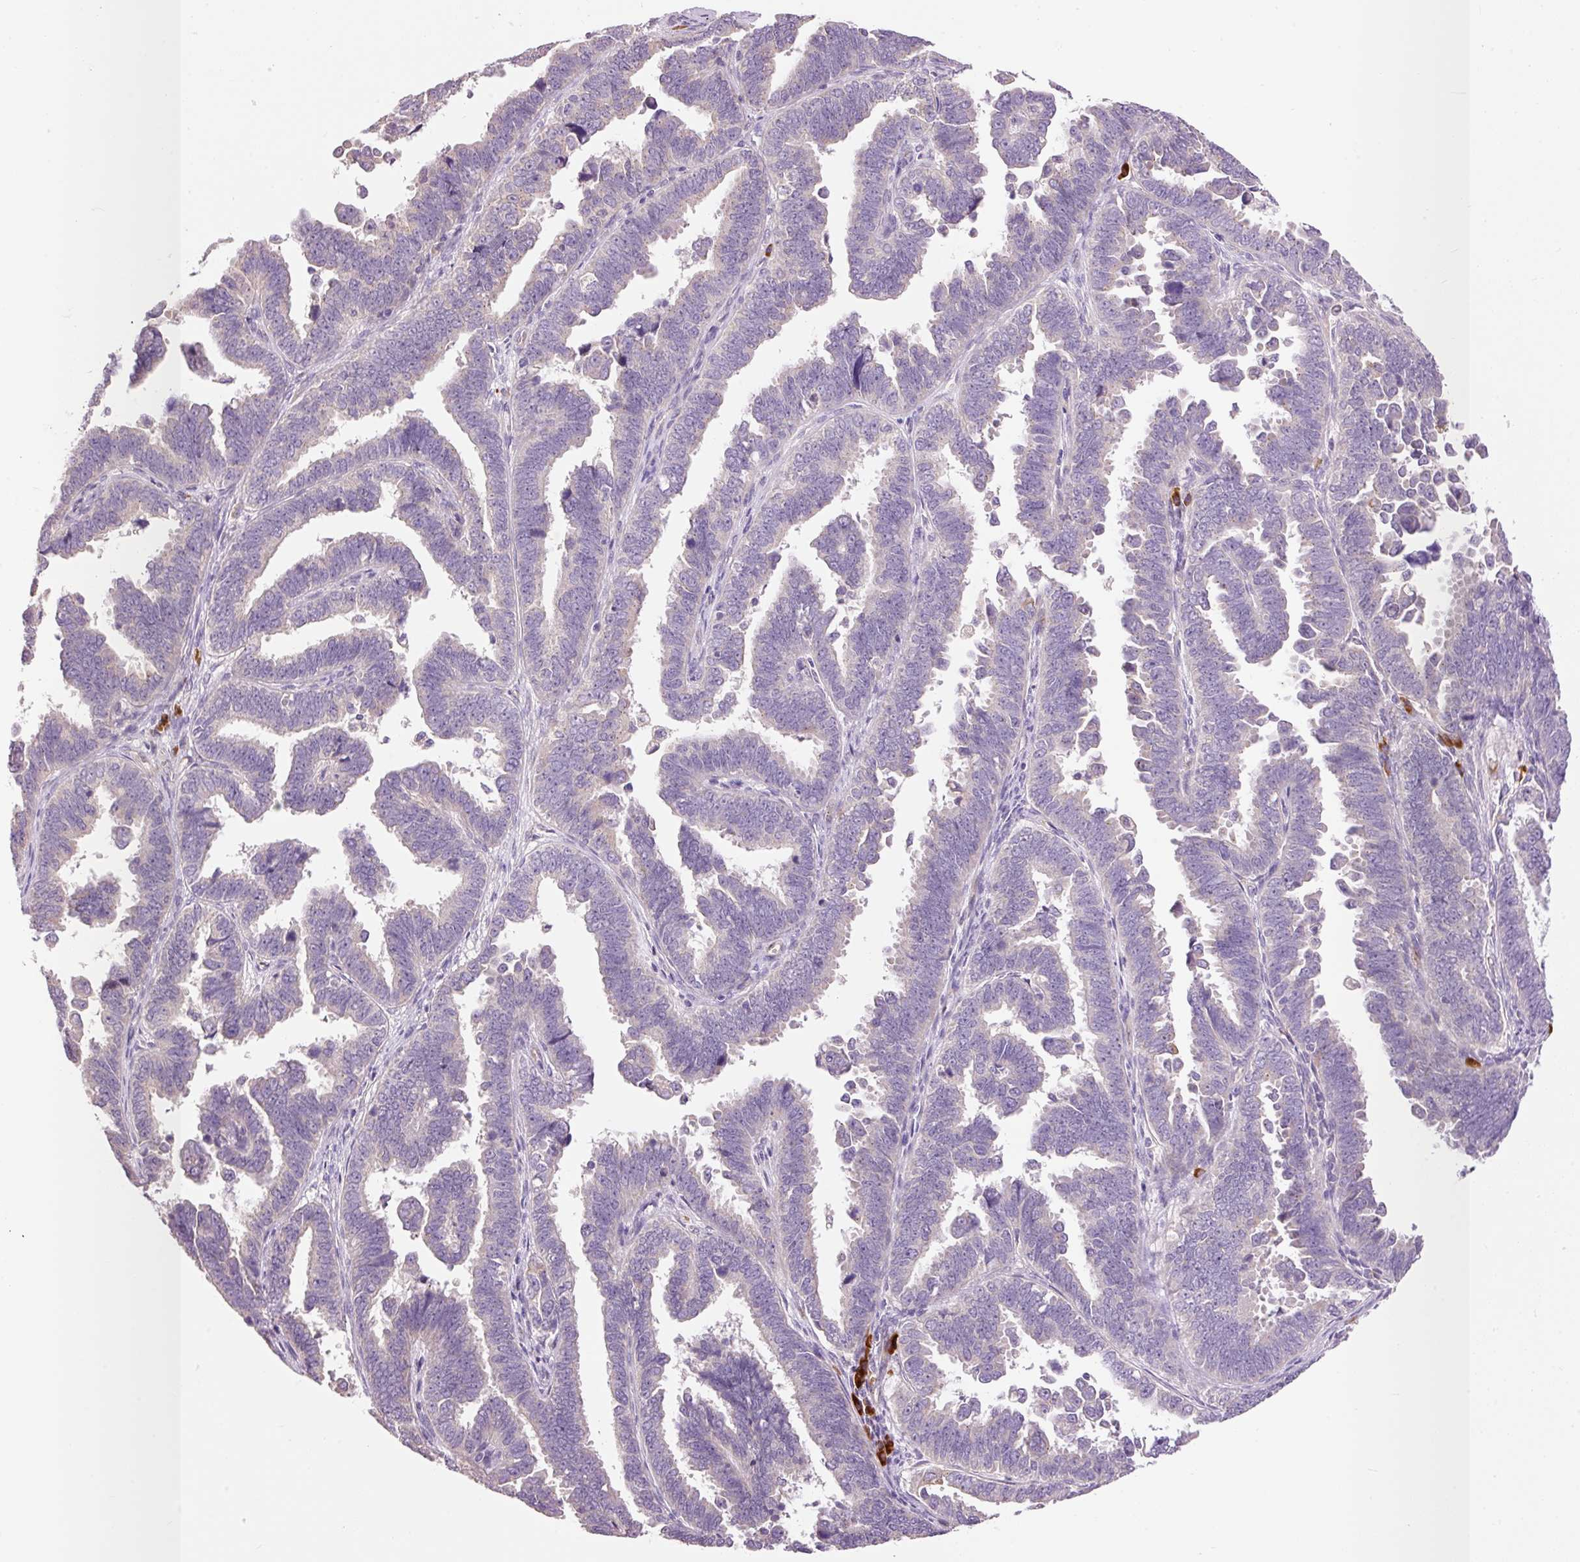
{"staining": {"intensity": "negative", "quantity": "none", "location": "none"}, "tissue": "endometrial cancer", "cell_type": "Tumor cells", "image_type": "cancer", "snomed": [{"axis": "morphology", "description": "Adenocarcinoma, NOS"}, {"axis": "topography", "description": "Endometrium"}], "caption": "Immunohistochemistry micrograph of neoplastic tissue: human endometrial cancer stained with DAB (3,3'-diaminobenzidine) reveals no significant protein expression in tumor cells.", "gene": "PNPLA5", "patient": {"sex": "female", "age": 75}}